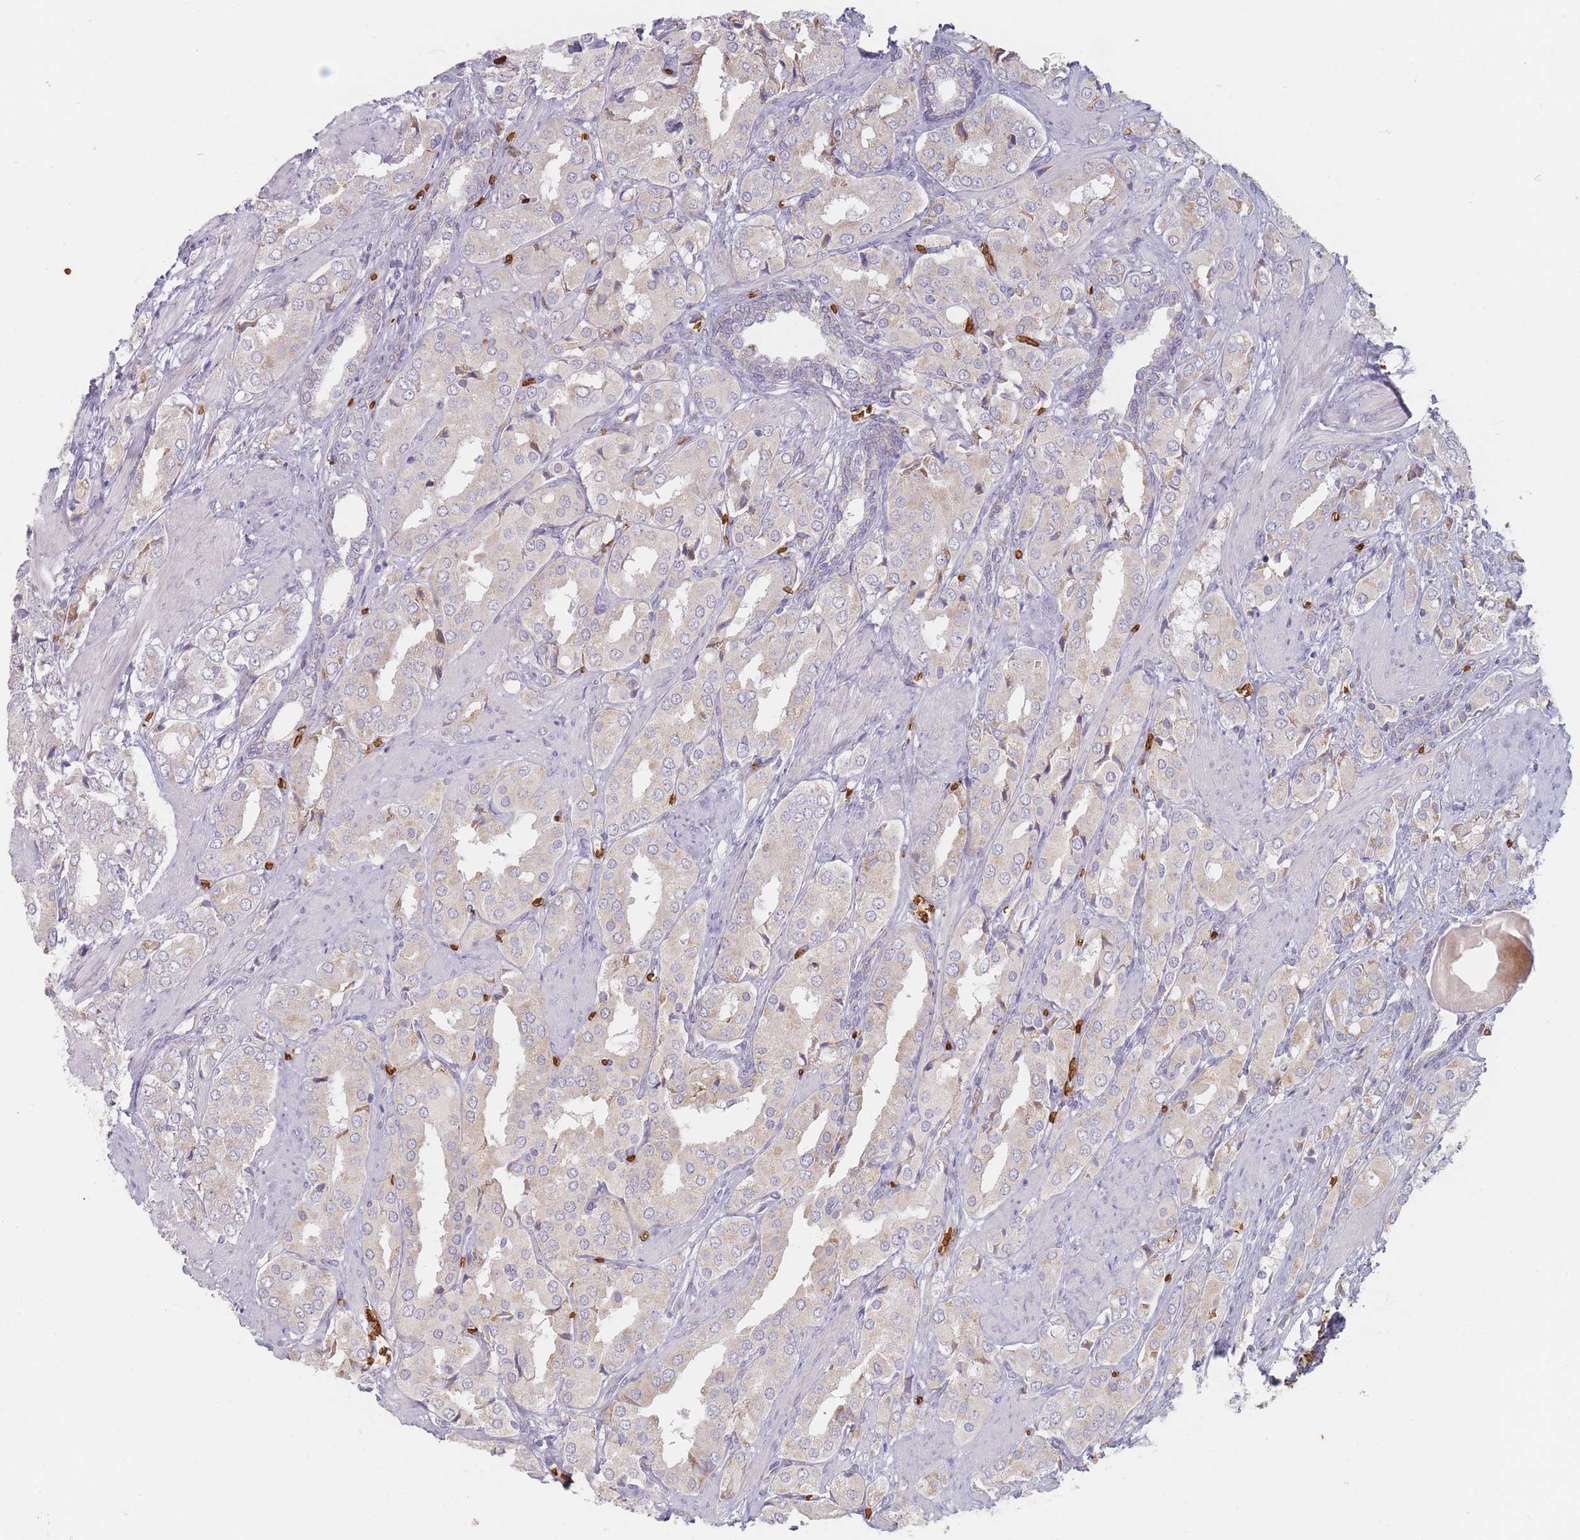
{"staining": {"intensity": "negative", "quantity": "none", "location": "none"}, "tissue": "prostate cancer", "cell_type": "Tumor cells", "image_type": "cancer", "snomed": [{"axis": "morphology", "description": "Adenocarcinoma, High grade"}, {"axis": "topography", "description": "Prostate"}], "caption": "This is a photomicrograph of immunohistochemistry (IHC) staining of prostate high-grade adenocarcinoma, which shows no staining in tumor cells.", "gene": "SLC2A6", "patient": {"sex": "male", "age": 71}}